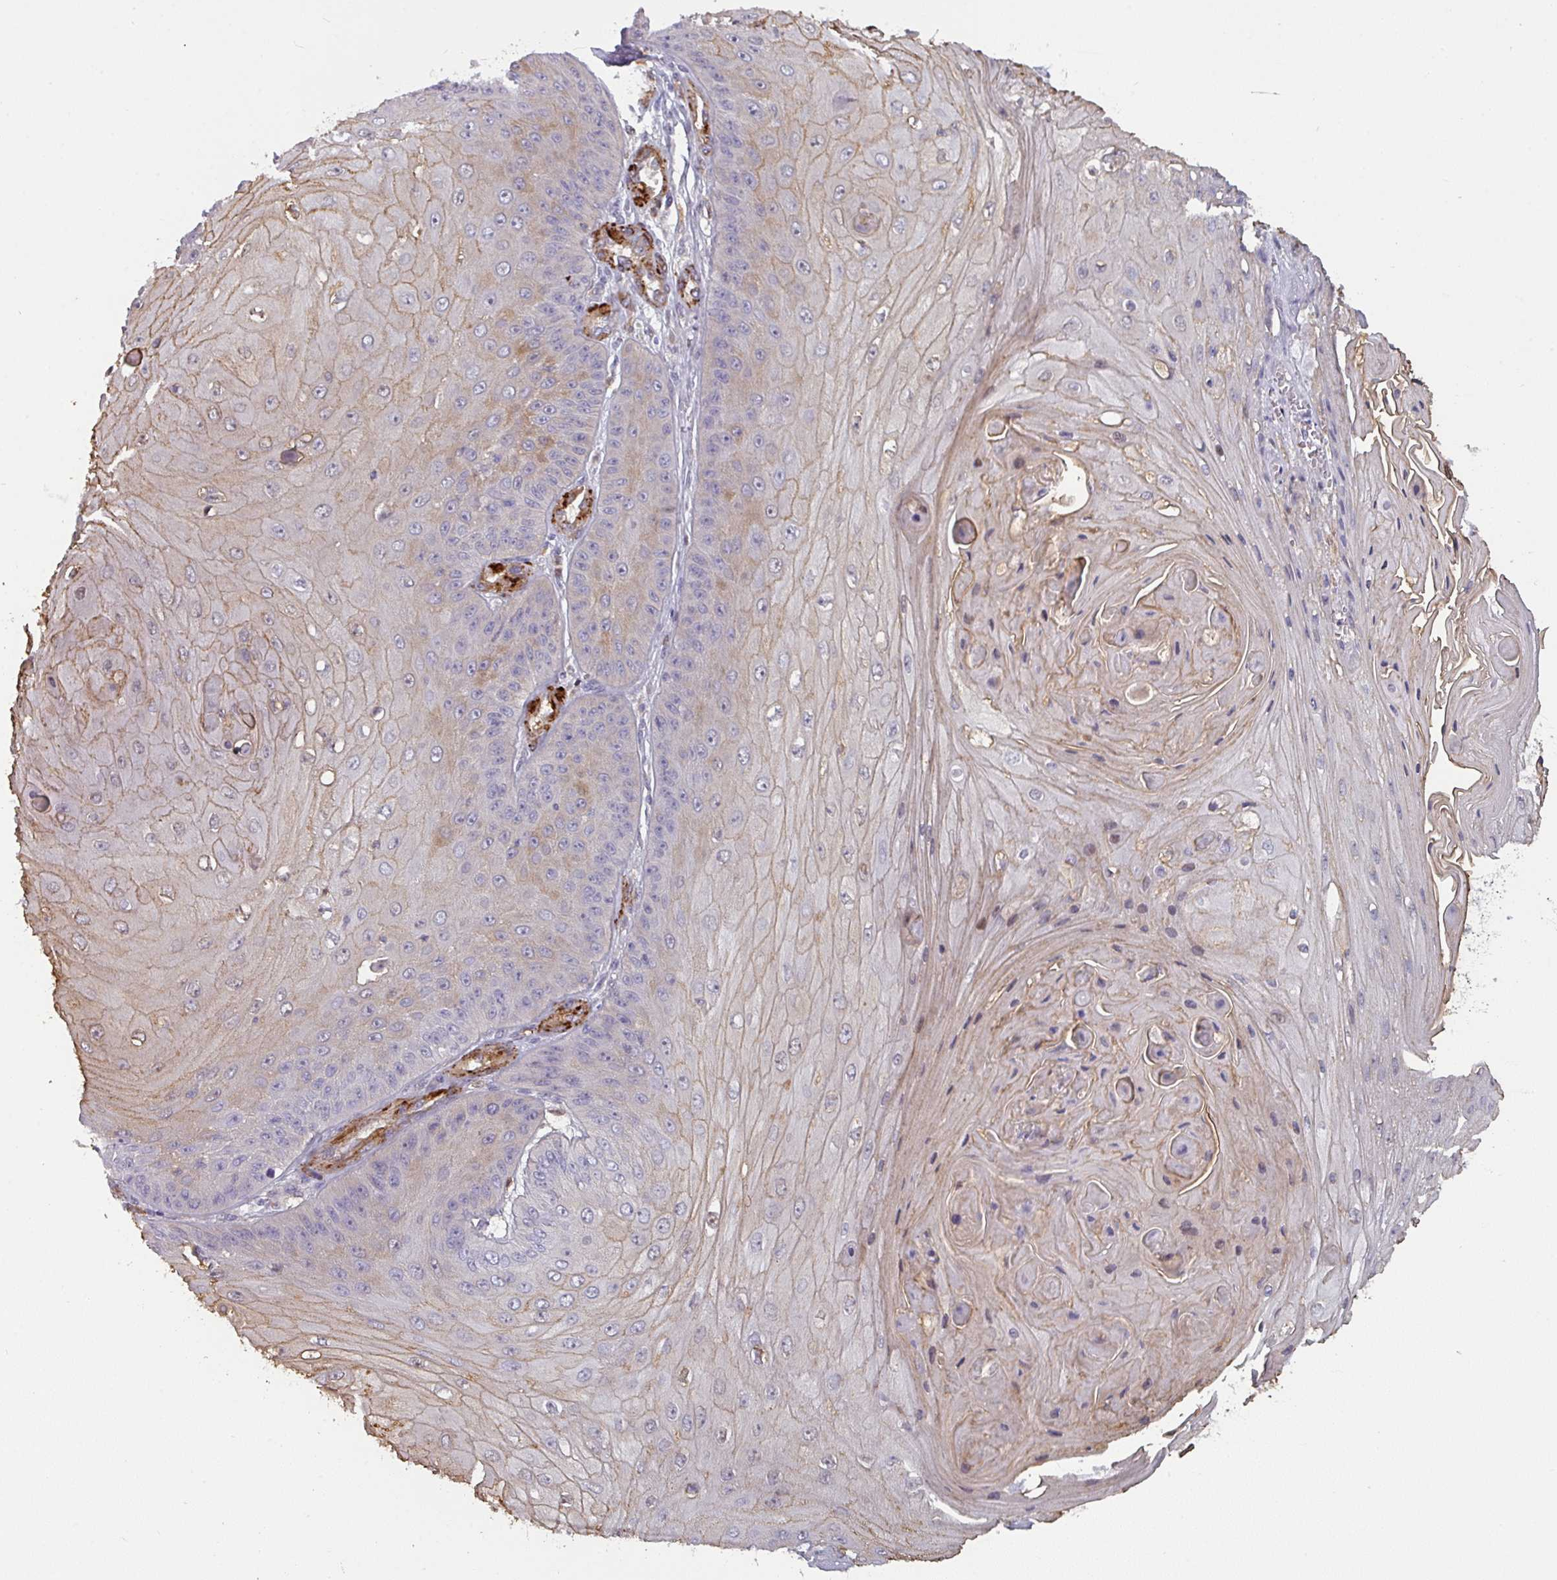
{"staining": {"intensity": "weak", "quantity": "<25%", "location": "cytoplasmic/membranous"}, "tissue": "skin cancer", "cell_type": "Tumor cells", "image_type": "cancer", "snomed": [{"axis": "morphology", "description": "Squamous cell carcinoma, NOS"}, {"axis": "topography", "description": "Skin"}], "caption": "This is a image of immunohistochemistry staining of skin cancer, which shows no staining in tumor cells.", "gene": "BEND5", "patient": {"sex": "male", "age": 70}}